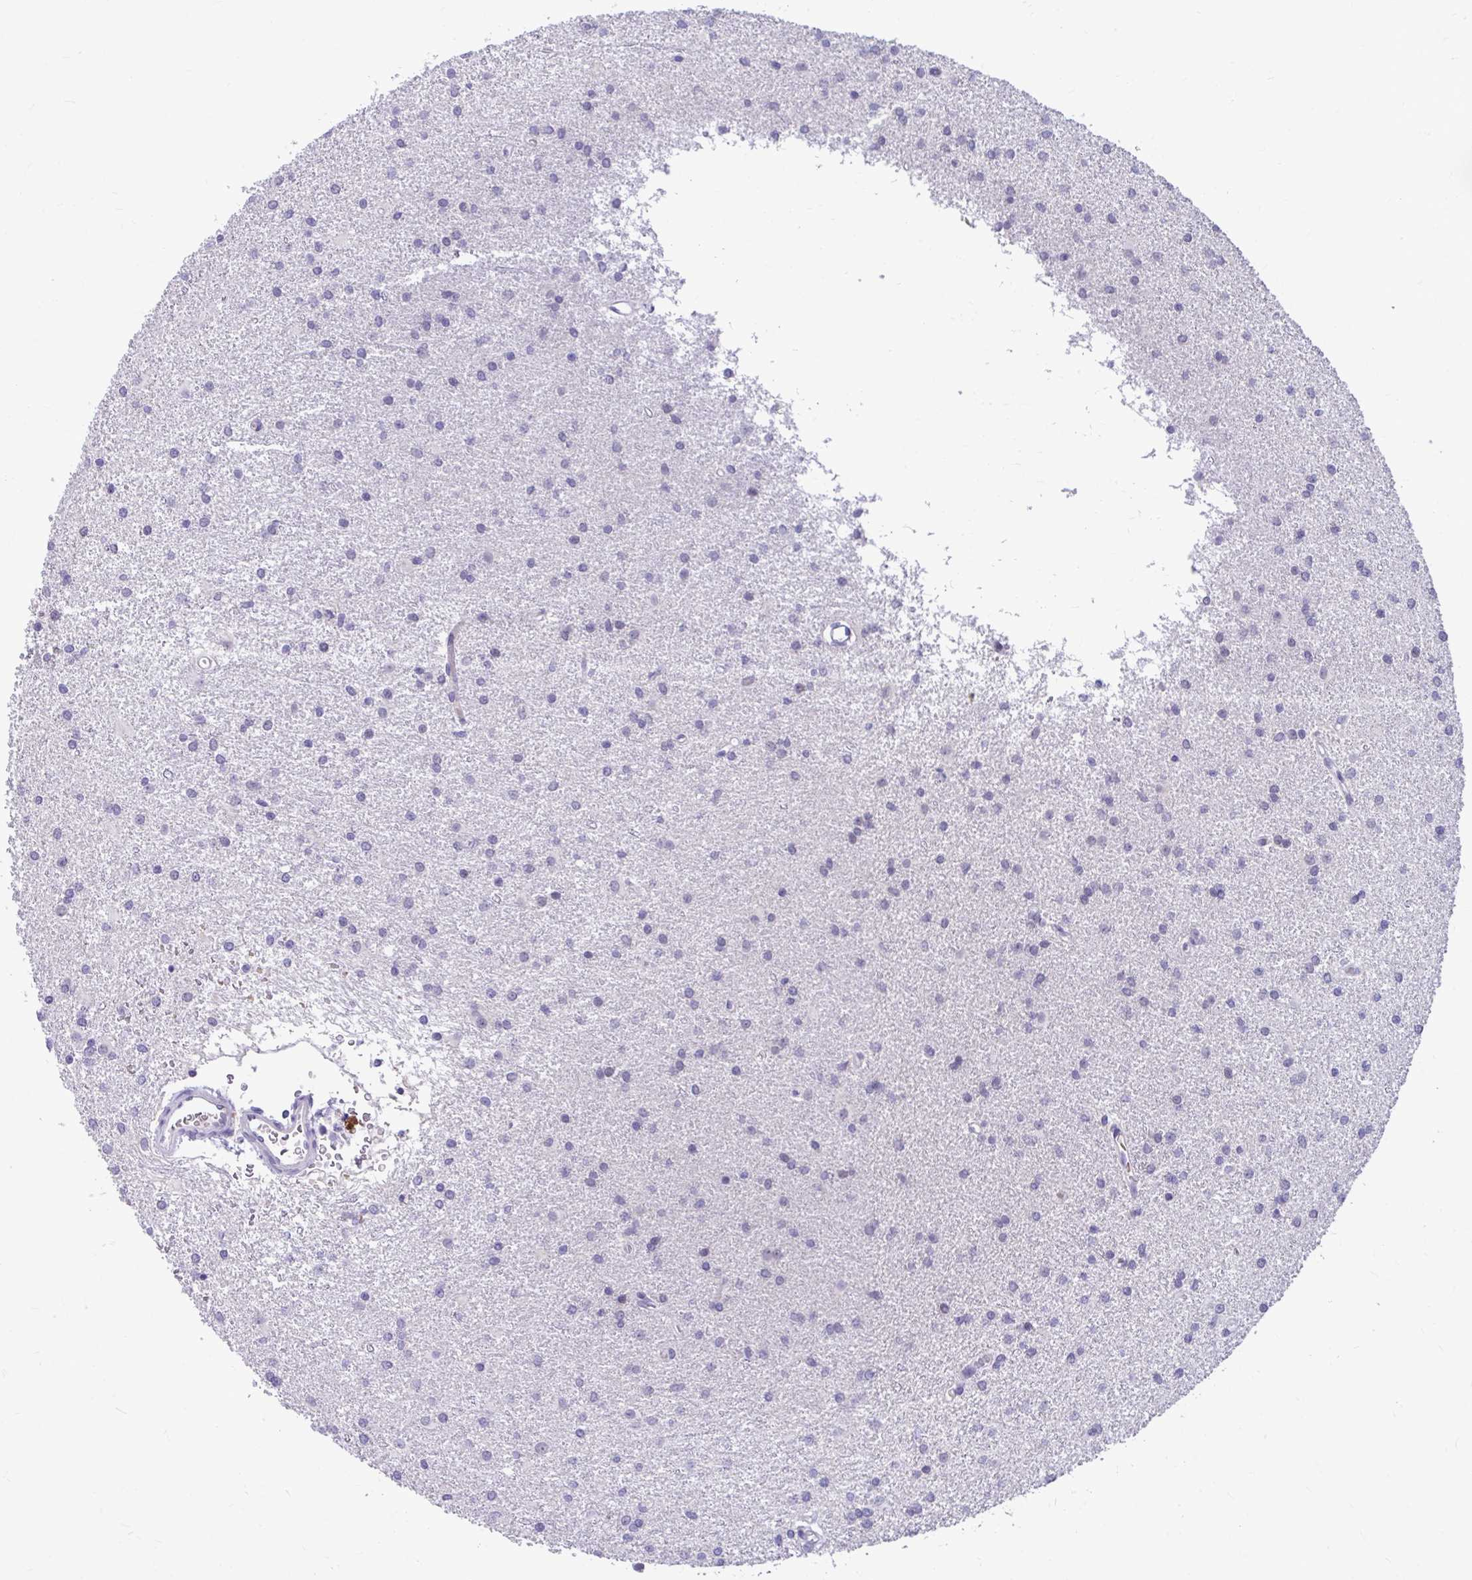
{"staining": {"intensity": "negative", "quantity": "none", "location": "none"}, "tissue": "glioma", "cell_type": "Tumor cells", "image_type": "cancer", "snomed": [{"axis": "morphology", "description": "Glioma, malignant, High grade"}, {"axis": "topography", "description": "Brain"}], "caption": "This is a photomicrograph of IHC staining of glioma, which shows no staining in tumor cells.", "gene": "CDC20", "patient": {"sex": "female", "age": 50}}